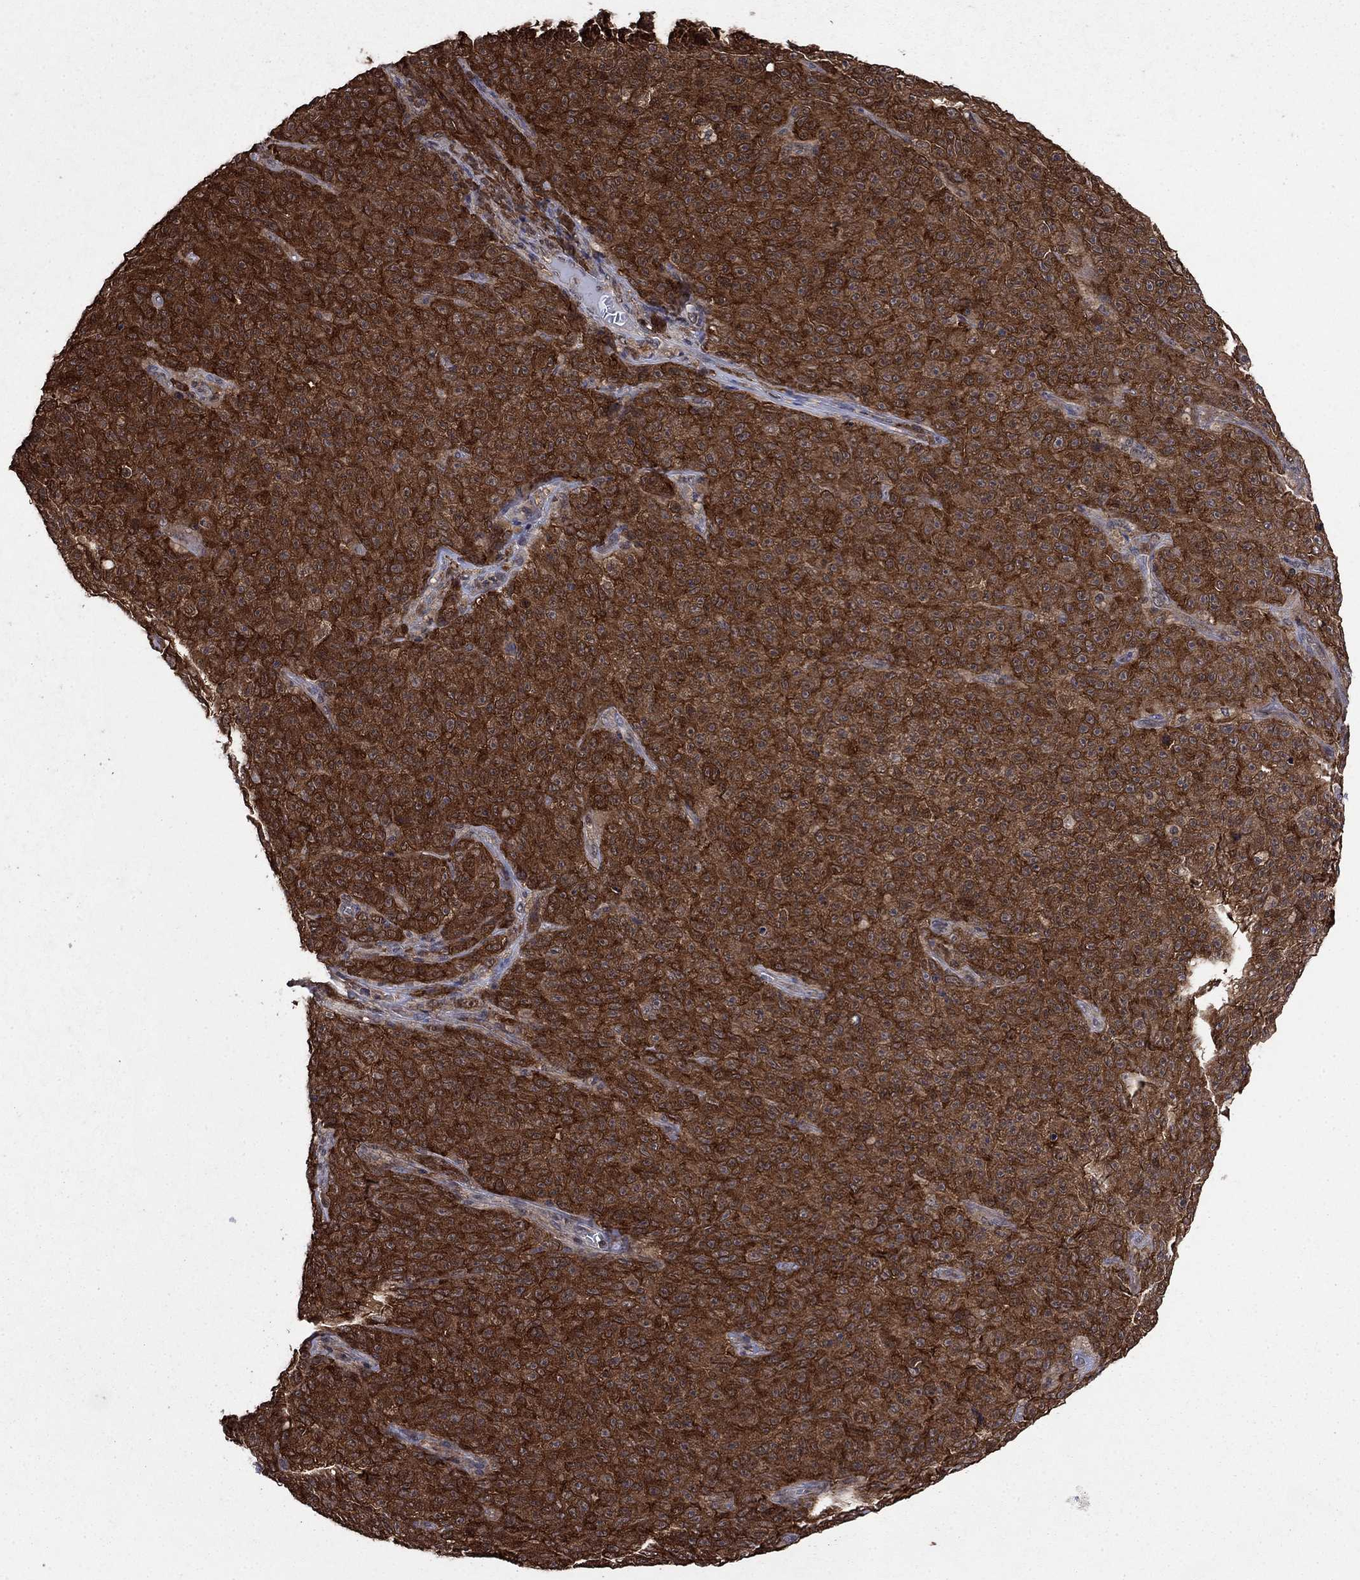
{"staining": {"intensity": "strong", "quantity": ">75%", "location": "cytoplasmic/membranous"}, "tissue": "melanoma", "cell_type": "Tumor cells", "image_type": "cancer", "snomed": [{"axis": "morphology", "description": "Malignant melanoma, NOS"}, {"axis": "topography", "description": "Skin"}], "caption": "Strong cytoplasmic/membranous positivity is seen in approximately >75% of tumor cells in malignant melanoma.", "gene": "CACYBP", "patient": {"sex": "female", "age": 82}}